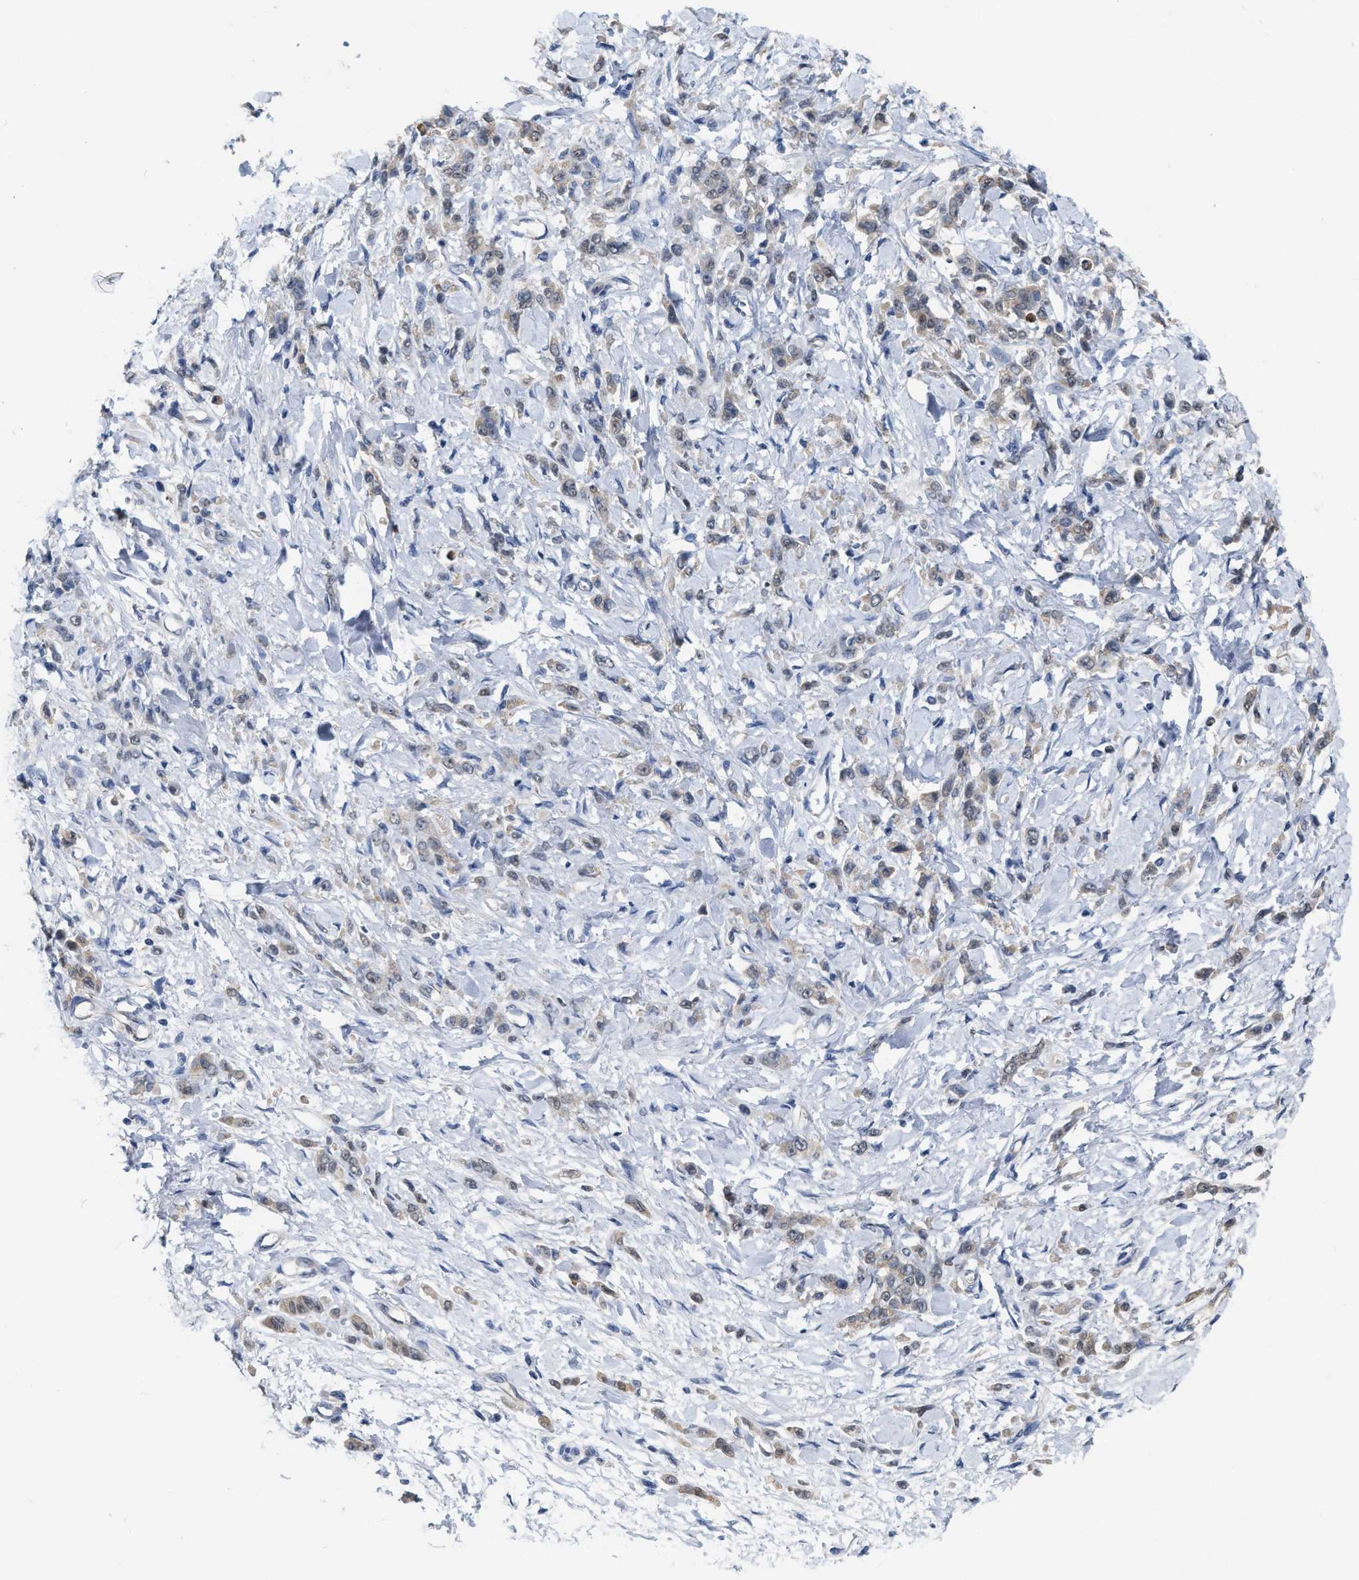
{"staining": {"intensity": "weak", "quantity": ">75%", "location": "cytoplasmic/membranous"}, "tissue": "stomach cancer", "cell_type": "Tumor cells", "image_type": "cancer", "snomed": [{"axis": "morphology", "description": "Normal tissue, NOS"}, {"axis": "morphology", "description": "Adenocarcinoma, NOS"}, {"axis": "topography", "description": "Stomach"}], "caption": "The image displays a brown stain indicating the presence of a protein in the cytoplasmic/membranous of tumor cells in stomach adenocarcinoma.", "gene": "RUVBL1", "patient": {"sex": "male", "age": 82}}